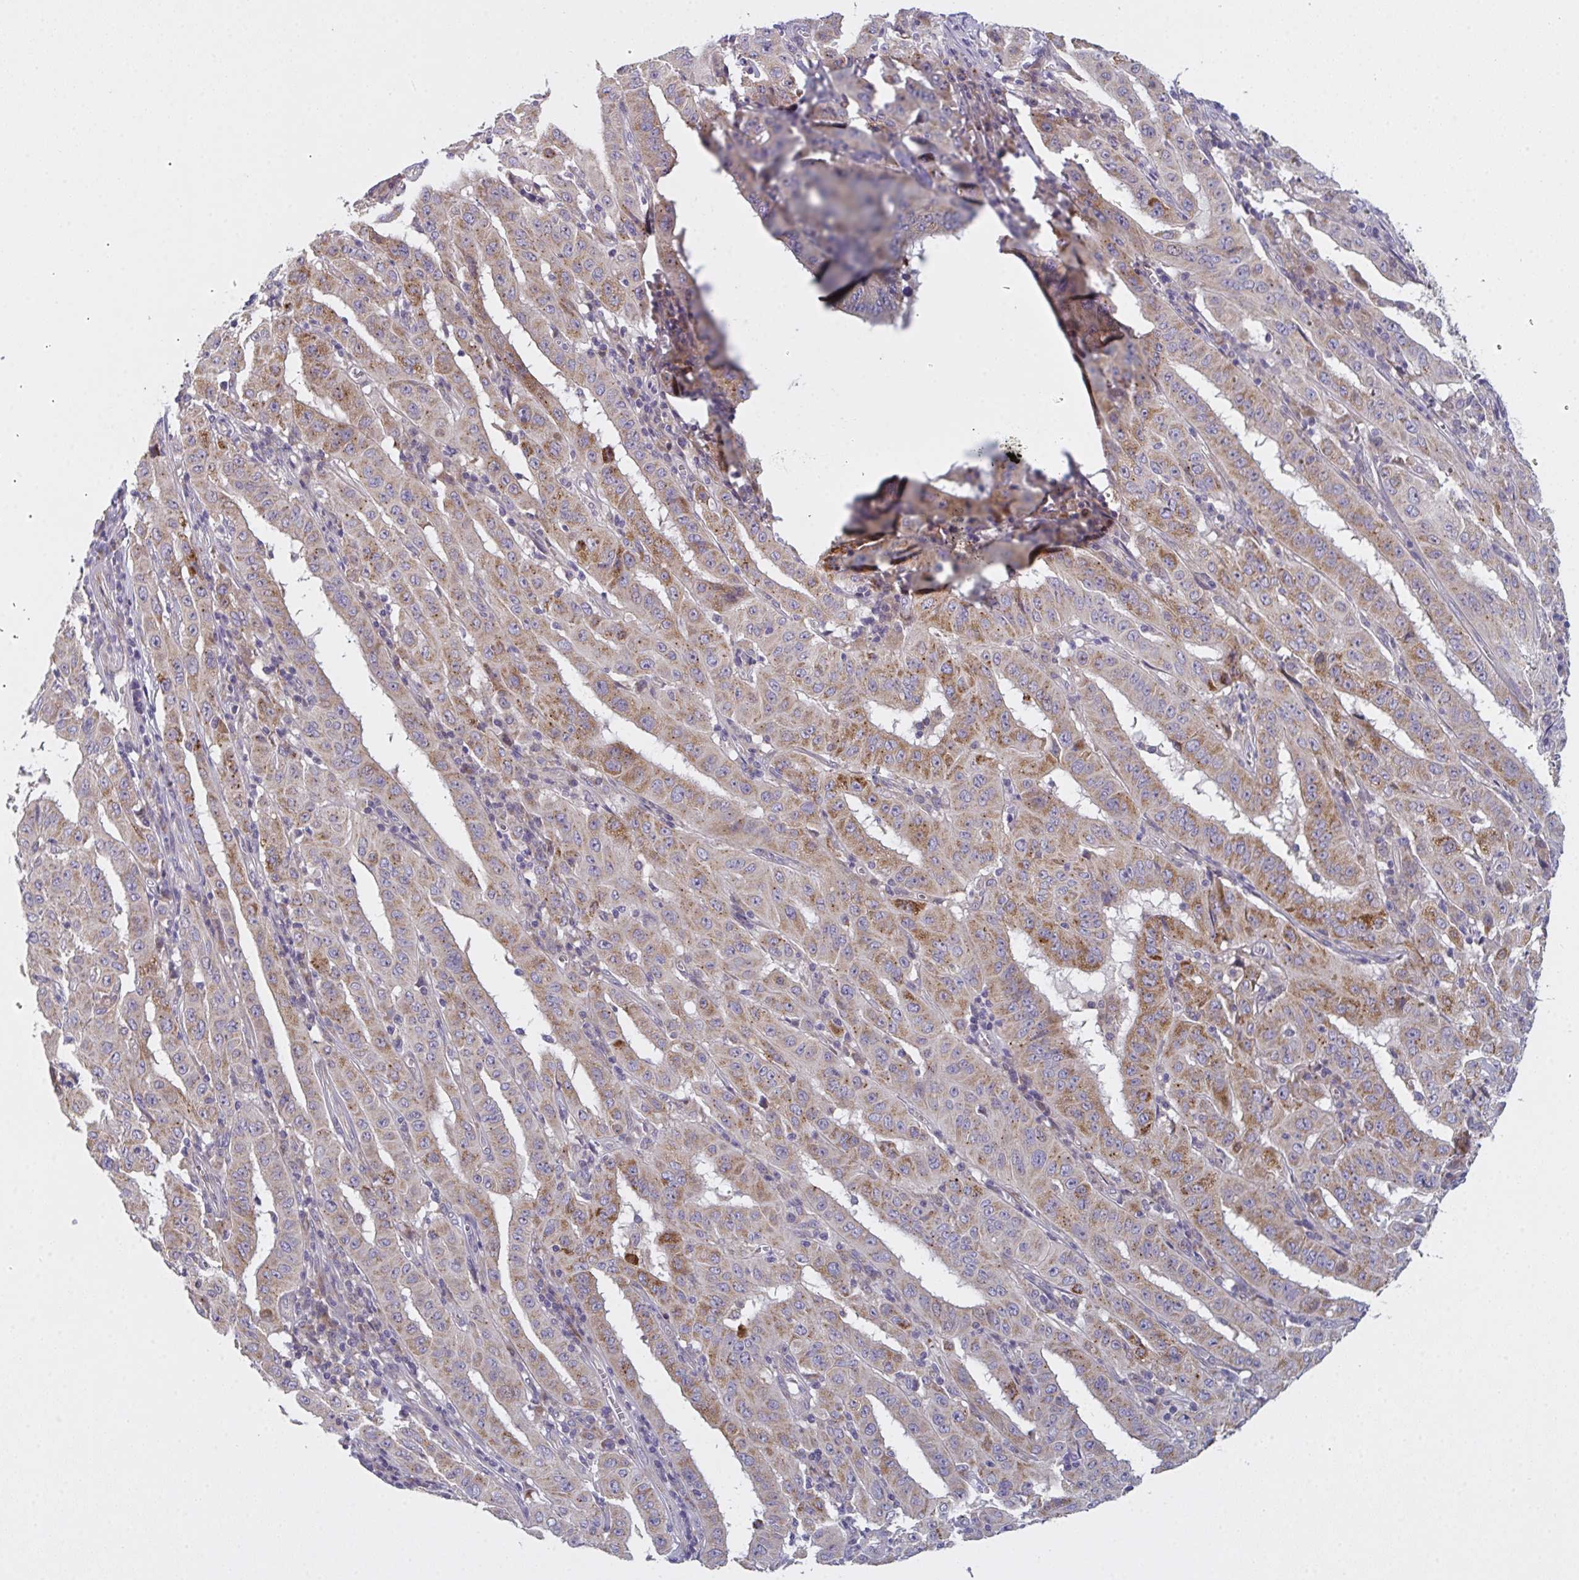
{"staining": {"intensity": "moderate", "quantity": ">75%", "location": "cytoplasmic/membranous"}, "tissue": "pancreatic cancer", "cell_type": "Tumor cells", "image_type": "cancer", "snomed": [{"axis": "morphology", "description": "Adenocarcinoma, NOS"}, {"axis": "topography", "description": "Pancreas"}], "caption": "Moderate cytoplasmic/membranous protein positivity is appreciated in approximately >75% of tumor cells in pancreatic adenocarcinoma.", "gene": "MRPS2", "patient": {"sex": "male", "age": 63}}